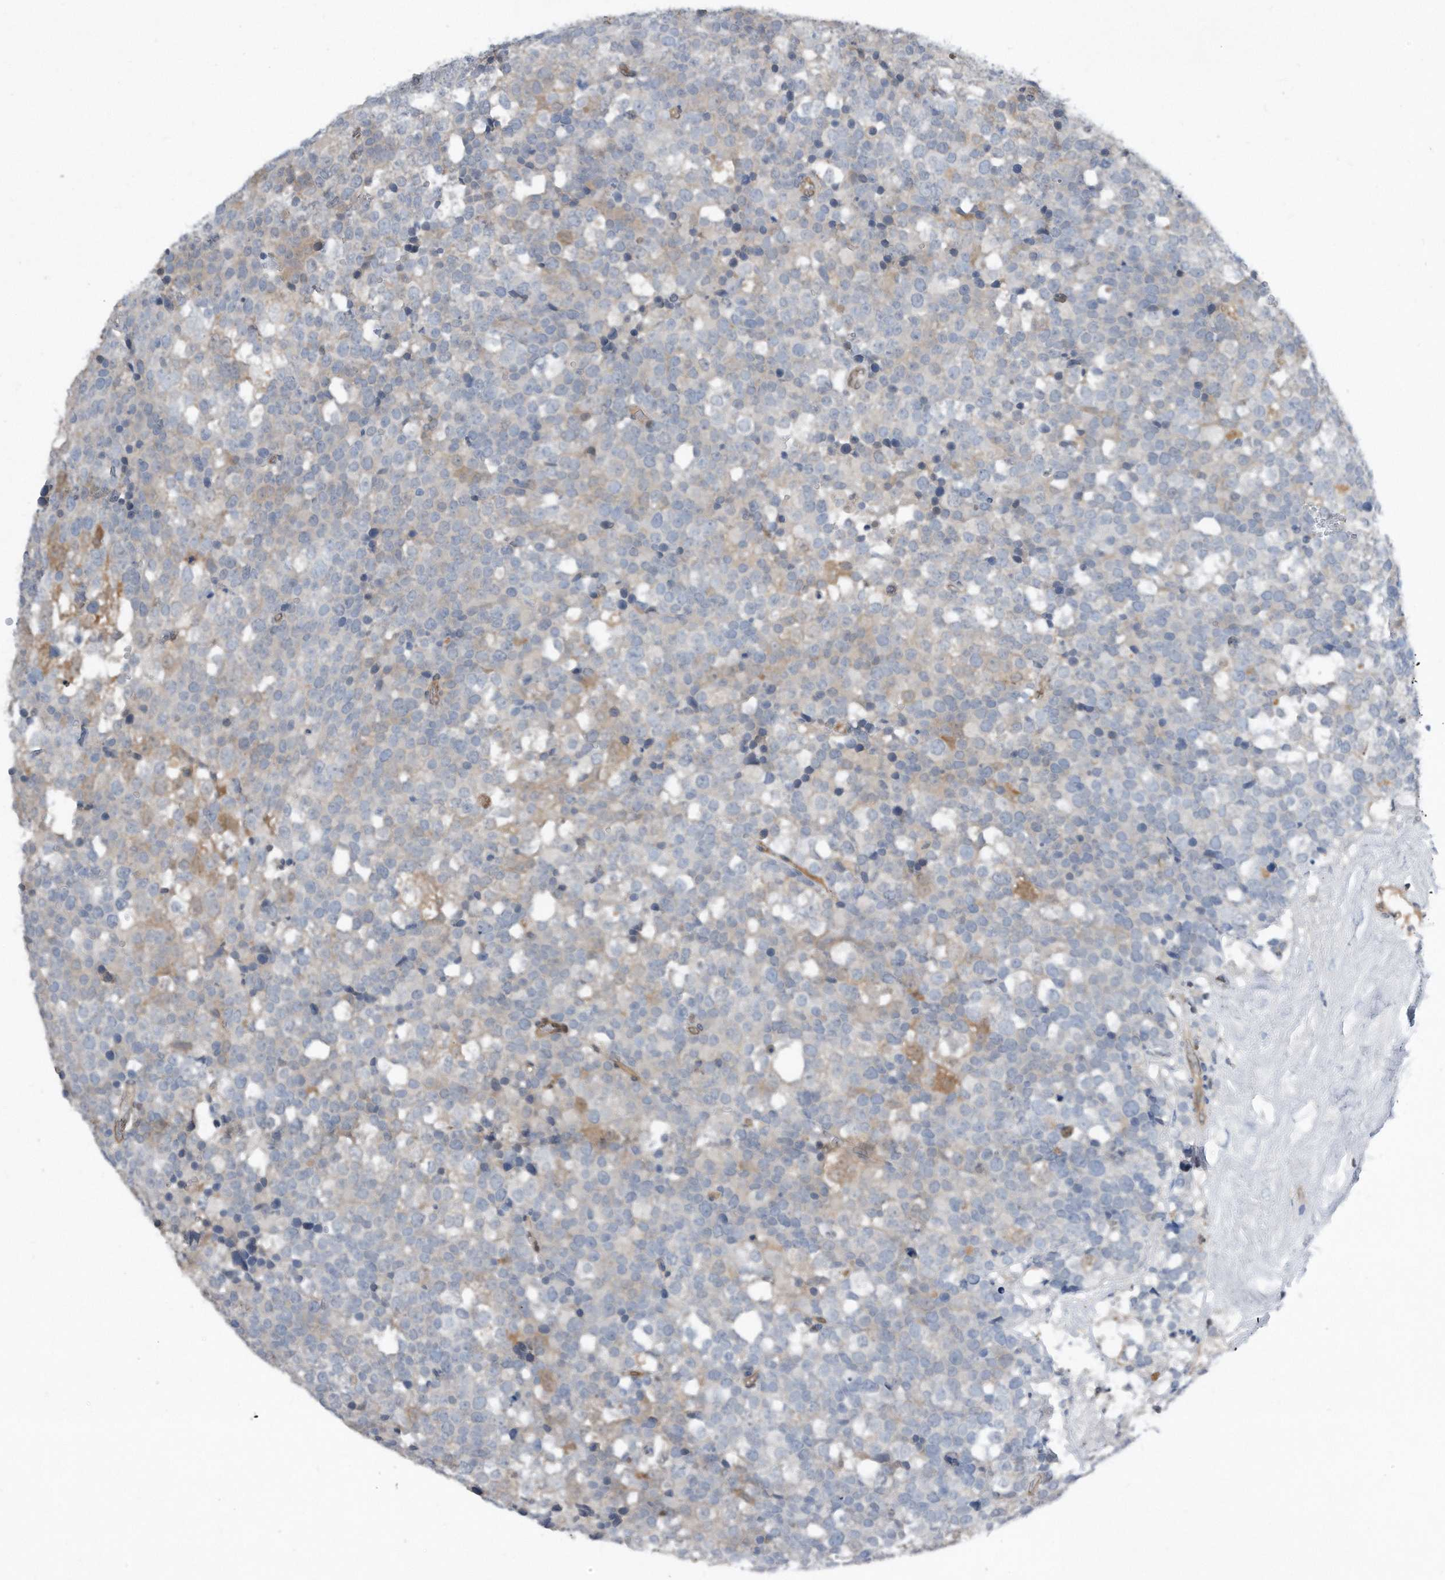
{"staining": {"intensity": "negative", "quantity": "none", "location": "none"}, "tissue": "testis cancer", "cell_type": "Tumor cells", "image_type": "cancer", "snomed": [{"axis": "morphology", "description": "Seminoma, NOS"}, {"axis": "topography", "description": "Testis"}], "caption": "Seminoma (testis) was stained to show a protein in brown. There is no significant expression in tumor cells.", "gene": "MAP2K6", "patient": {"sex": "male", "age": 71}}